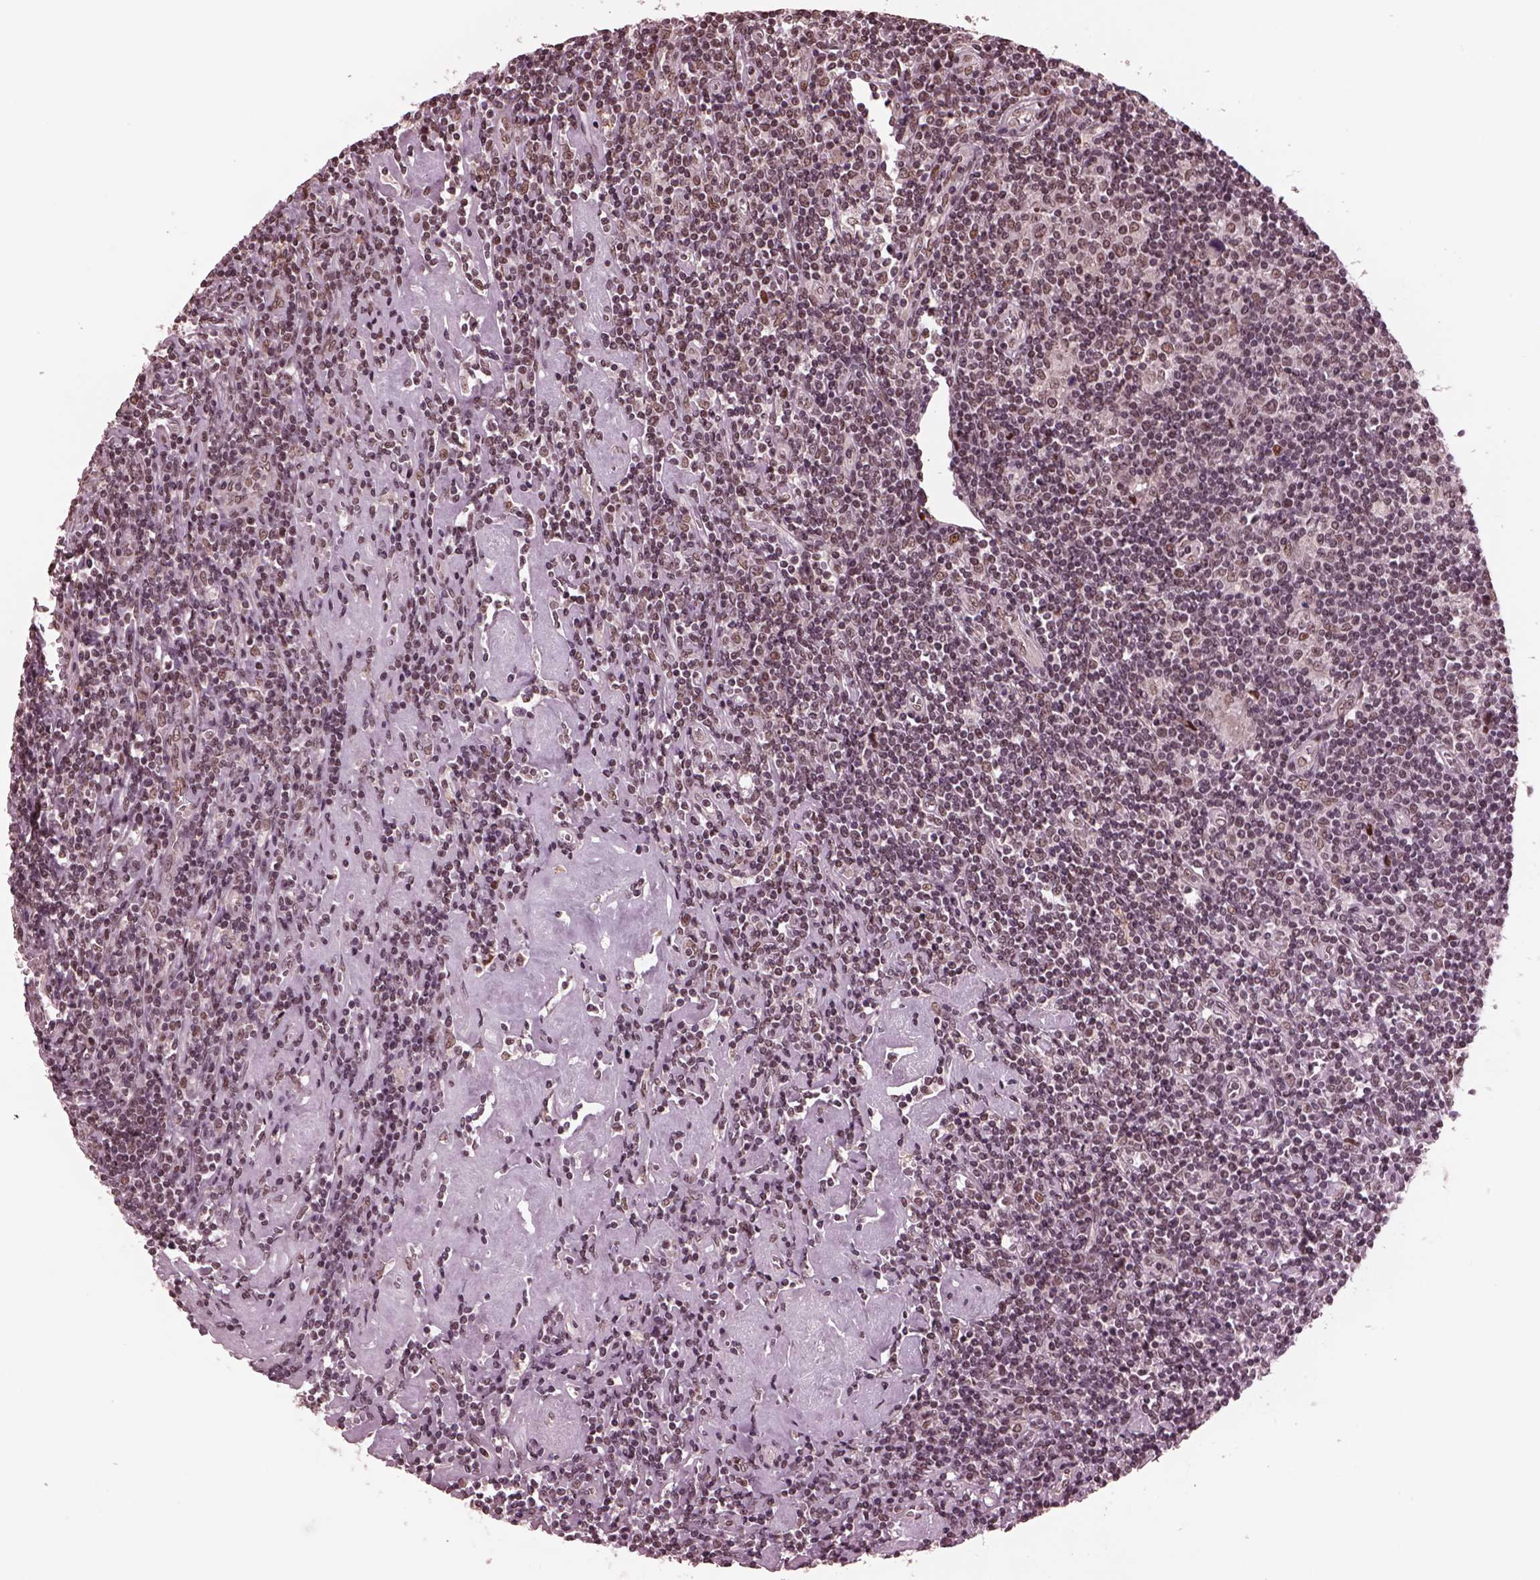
{"staining": {"intensity": "weak", "quantity": "25%-75%", "location": "nuclear"}, "tissue": "lymphoma", "cell_type": "Tumor cells", "image_type": "cancer", "snomed": [{"axis": "morphology", "description": "Hodgkin's disease, NOS"}, {"axis": "topography", "description": "Lymph node"}], "caption": "The immunohistochemical stain highlights weak nuclear staining in tumor cells of lymphoma tissue. The staining was performed using DAB (3,3'-diaminobenzidine) to visualize the protein expression in brown, while the nuclei were stained in blue with hematoxylin (Magnification: 20x).", "gene": "NAP1L5", "patient": {"sex": "male", "age": 40}}